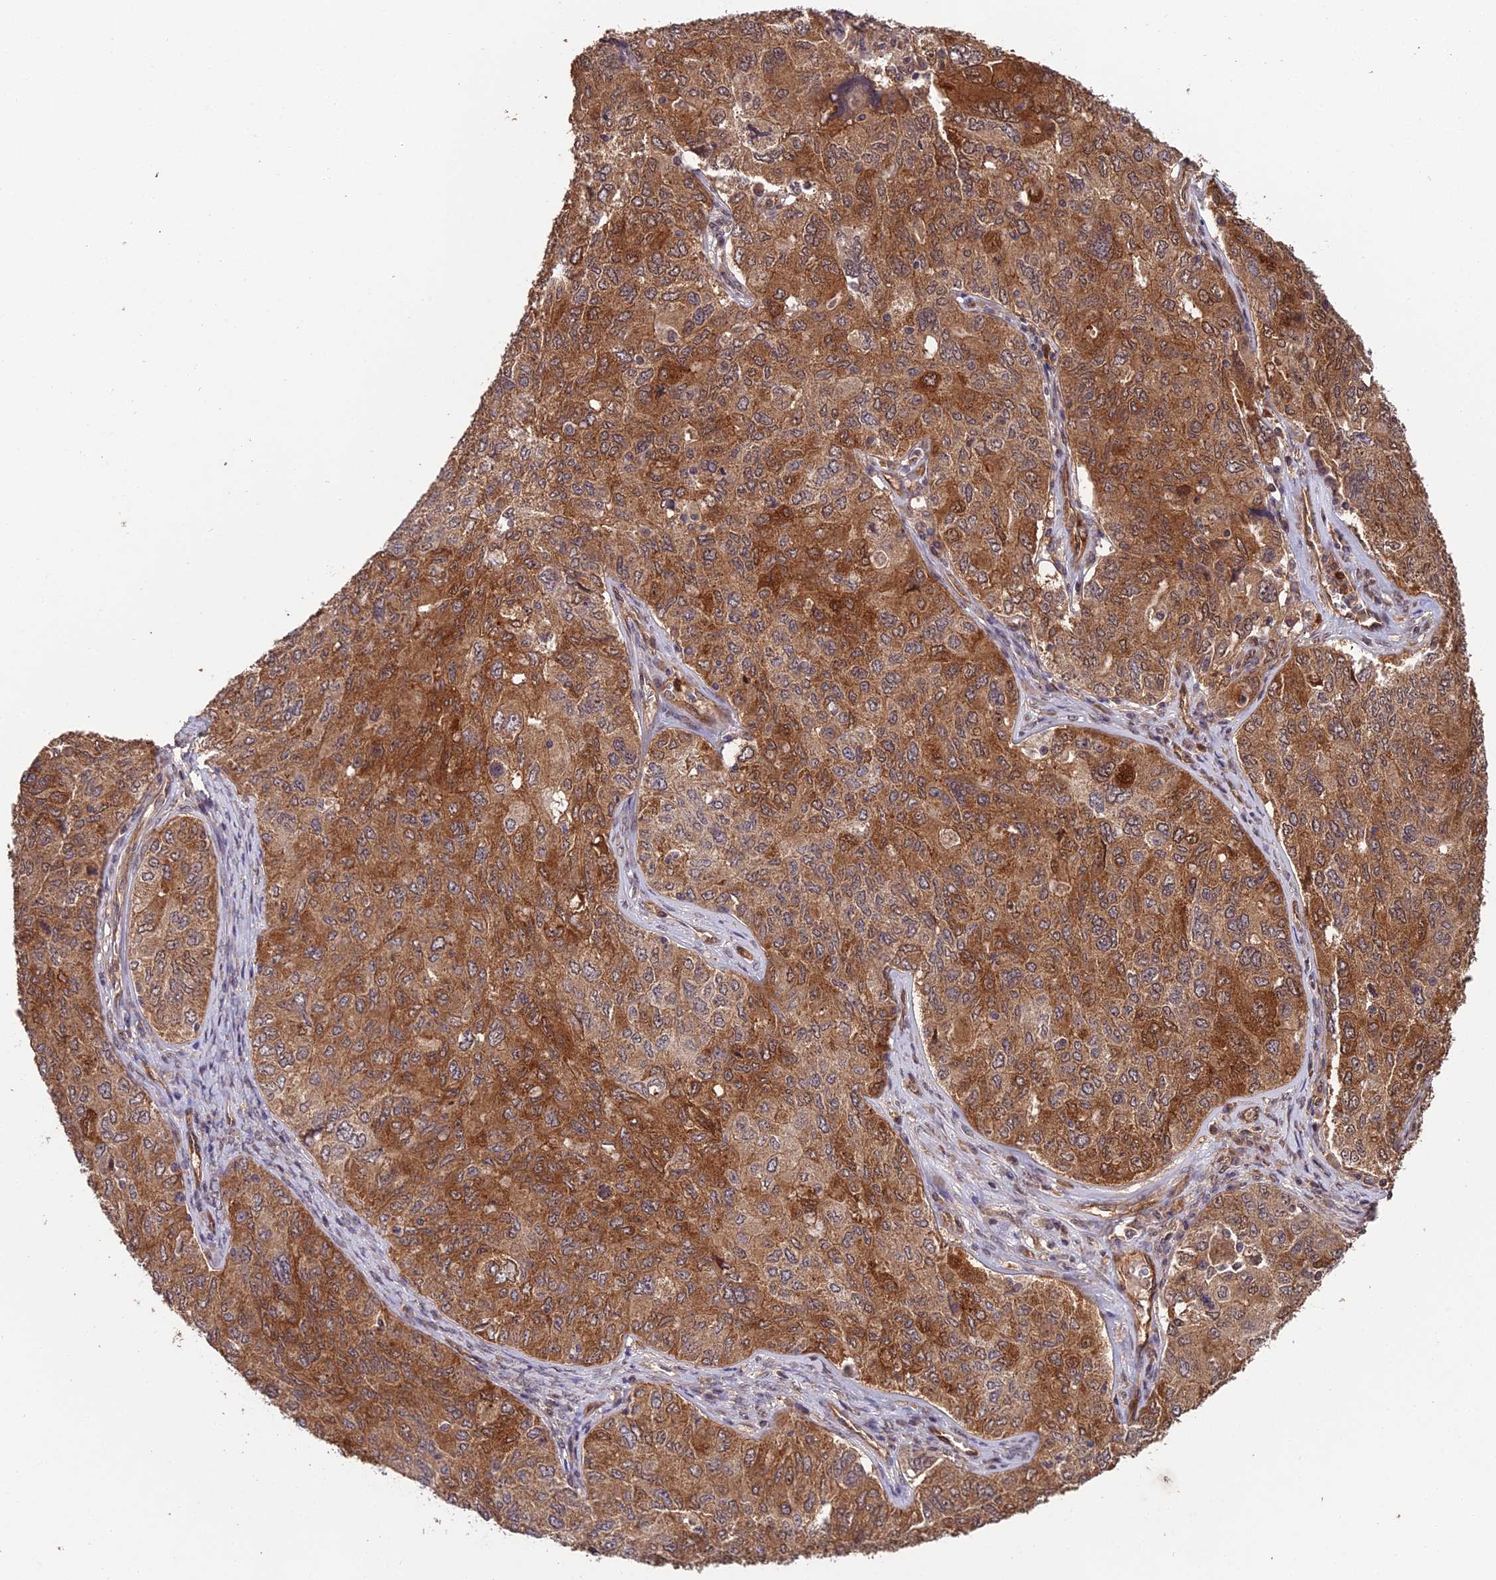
{"staining": {"intensity": "strong", "quantity": "25%-75%", "location": "cytoplasmic/membranous,nuclear"}, "tissue": "ovarian cancer", "cell_type": "Tumor cells", "image_type": "cancer", "snomed": [{"axis": "morphology", "description": "Carcinoma, endometroid"}, {"axis": "topography", "description": "Ovary"}], "caption": "Protein expression by IHC displays strong cytoplasmic/membranous and nuclear expression in about 25%-75% of tumor cells in ovarian endometroid carcinoma. (DAB IHC, brown staining for protein, blue staining for nuclei).", "gene": "RALGAPA2", "patient": {"sex": "female", "age": 62}}